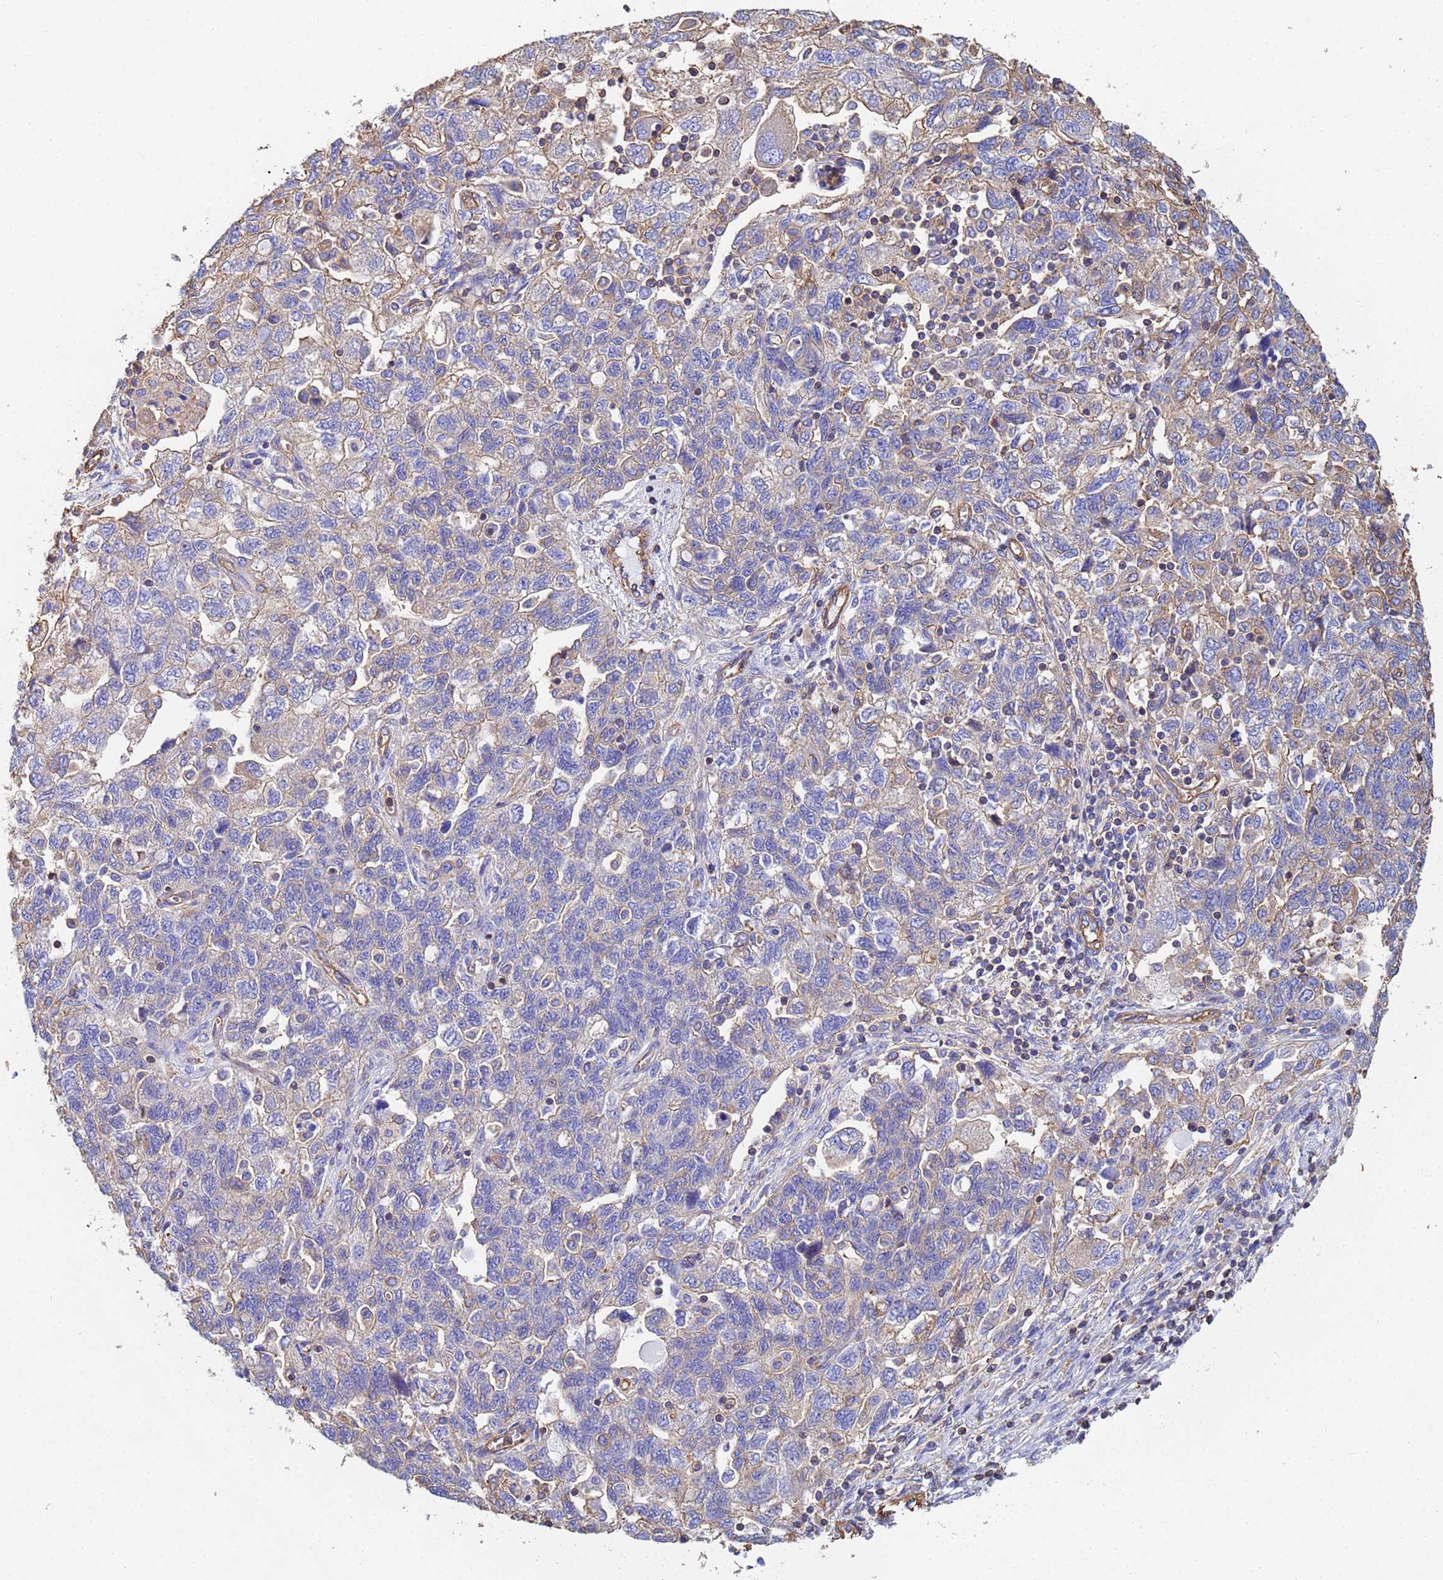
{"staining": {"intensity": "weak", "quantity": "<25%", "location": "cytoplasmic/membranous"}, "tissue": "ovarian cancer", "cell_type": "Tumor cells", "image_type": "cancer", "snomed": [{"axis": "morphology", "description": "Carcinoma, NOS"}, {"axis": "morphology", "description": "Cystadenocarcinoma, serous, NOS"}, {"axis": "topography", "description": "Ovary"}], "caption": "Immunohistochemical staining of human ovarian carcinoma displays no significant positivity in tumor cells.", "gene": "MYL12A", "patient": {"sex": "female", "age": 69}}